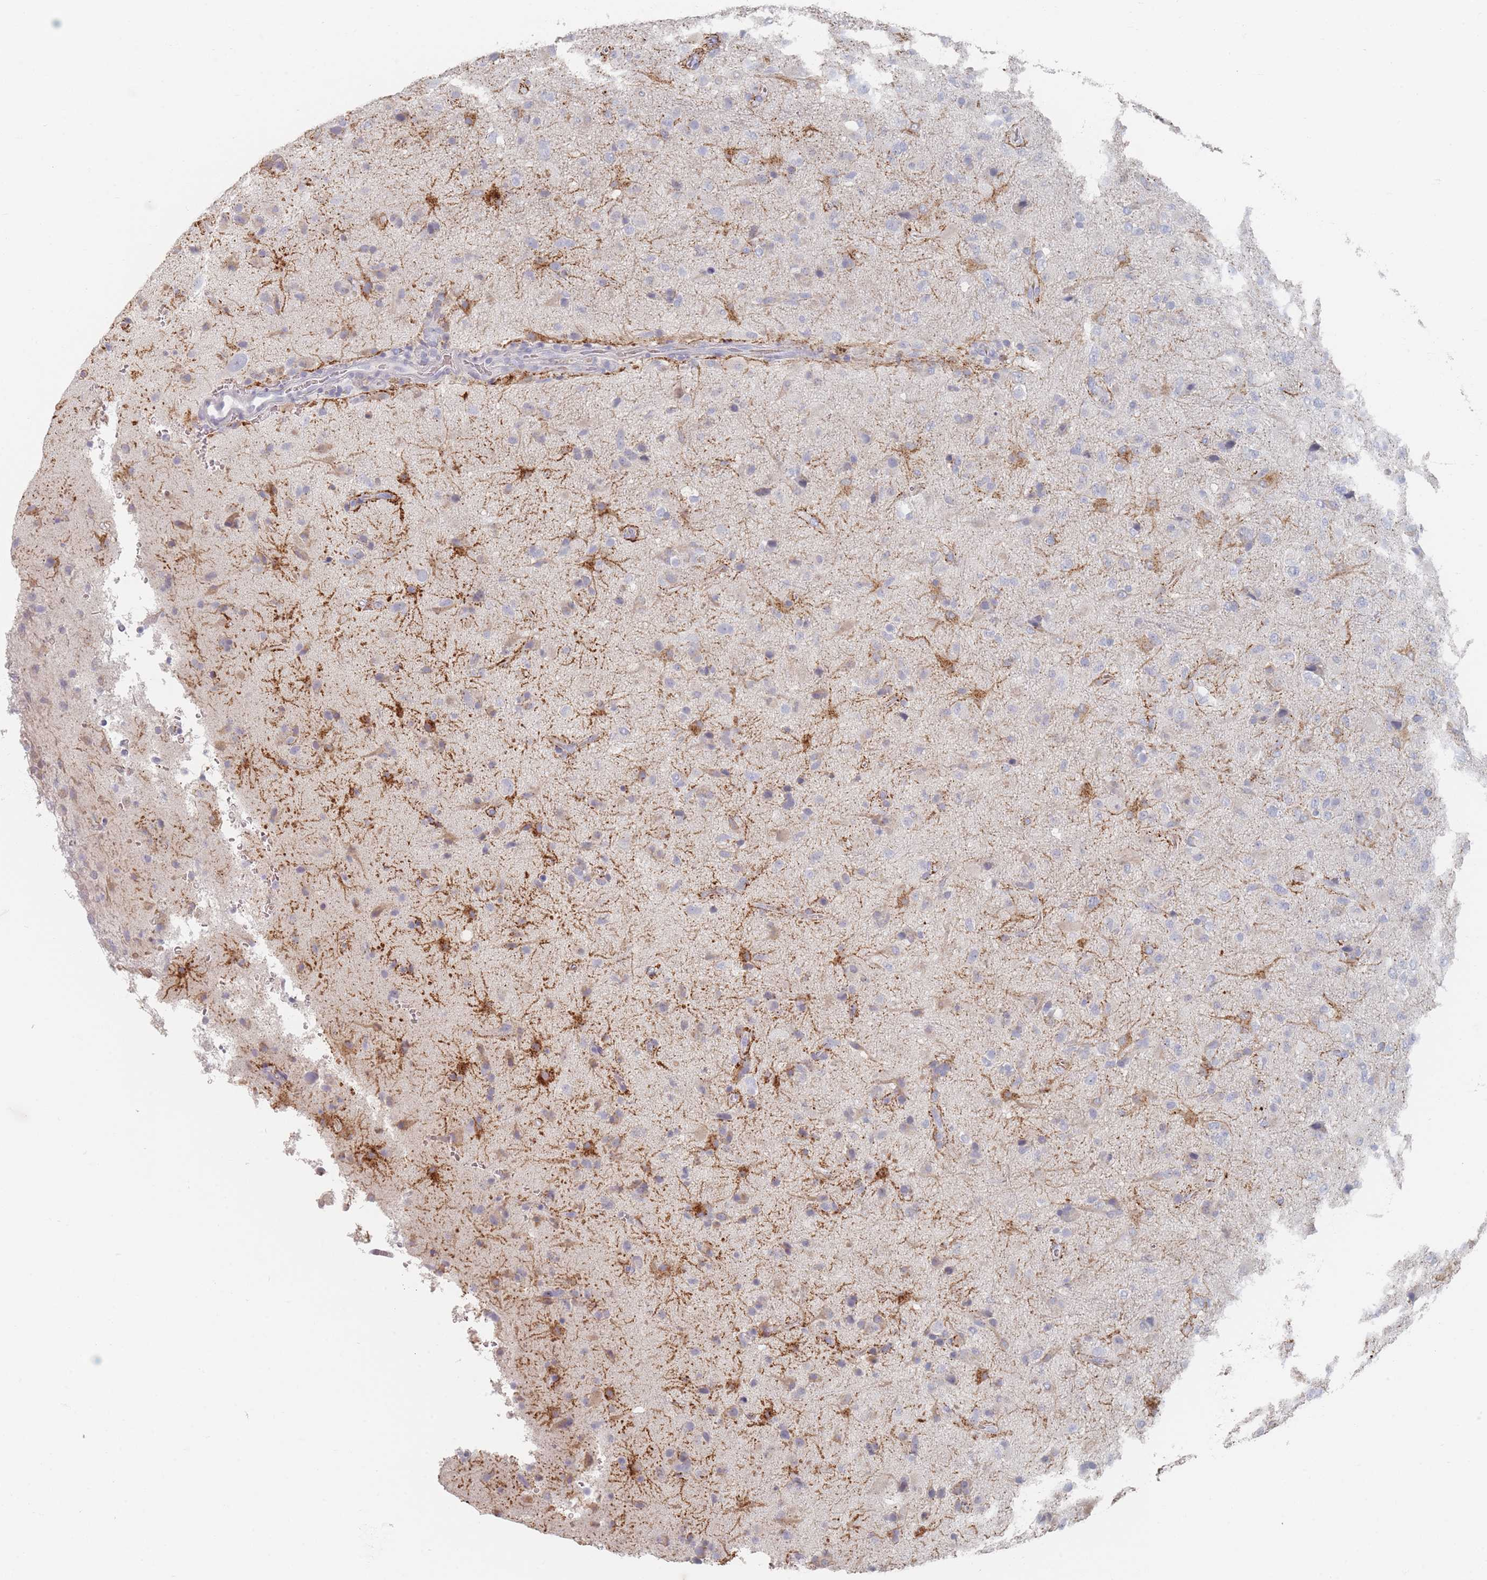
{"staining": {"intensity": "negative", "quantity": "none", "location": "none"}, "tissue": "glioma", "cell_type": "Tumor cells", "image_type": "cancer", "snomed": [{"axis": "morphology", "description": "Glioma, malignant, Low grade"}, {"axis": "topography", "description": "Brain"}], "caption": "The micrograph shows no significant positivity in tumor cells of glioma. (IHC, brightfield microscopy, high magnification).", "gene": "HELZ2", "patient": {"sex": "male", "age": 65}}